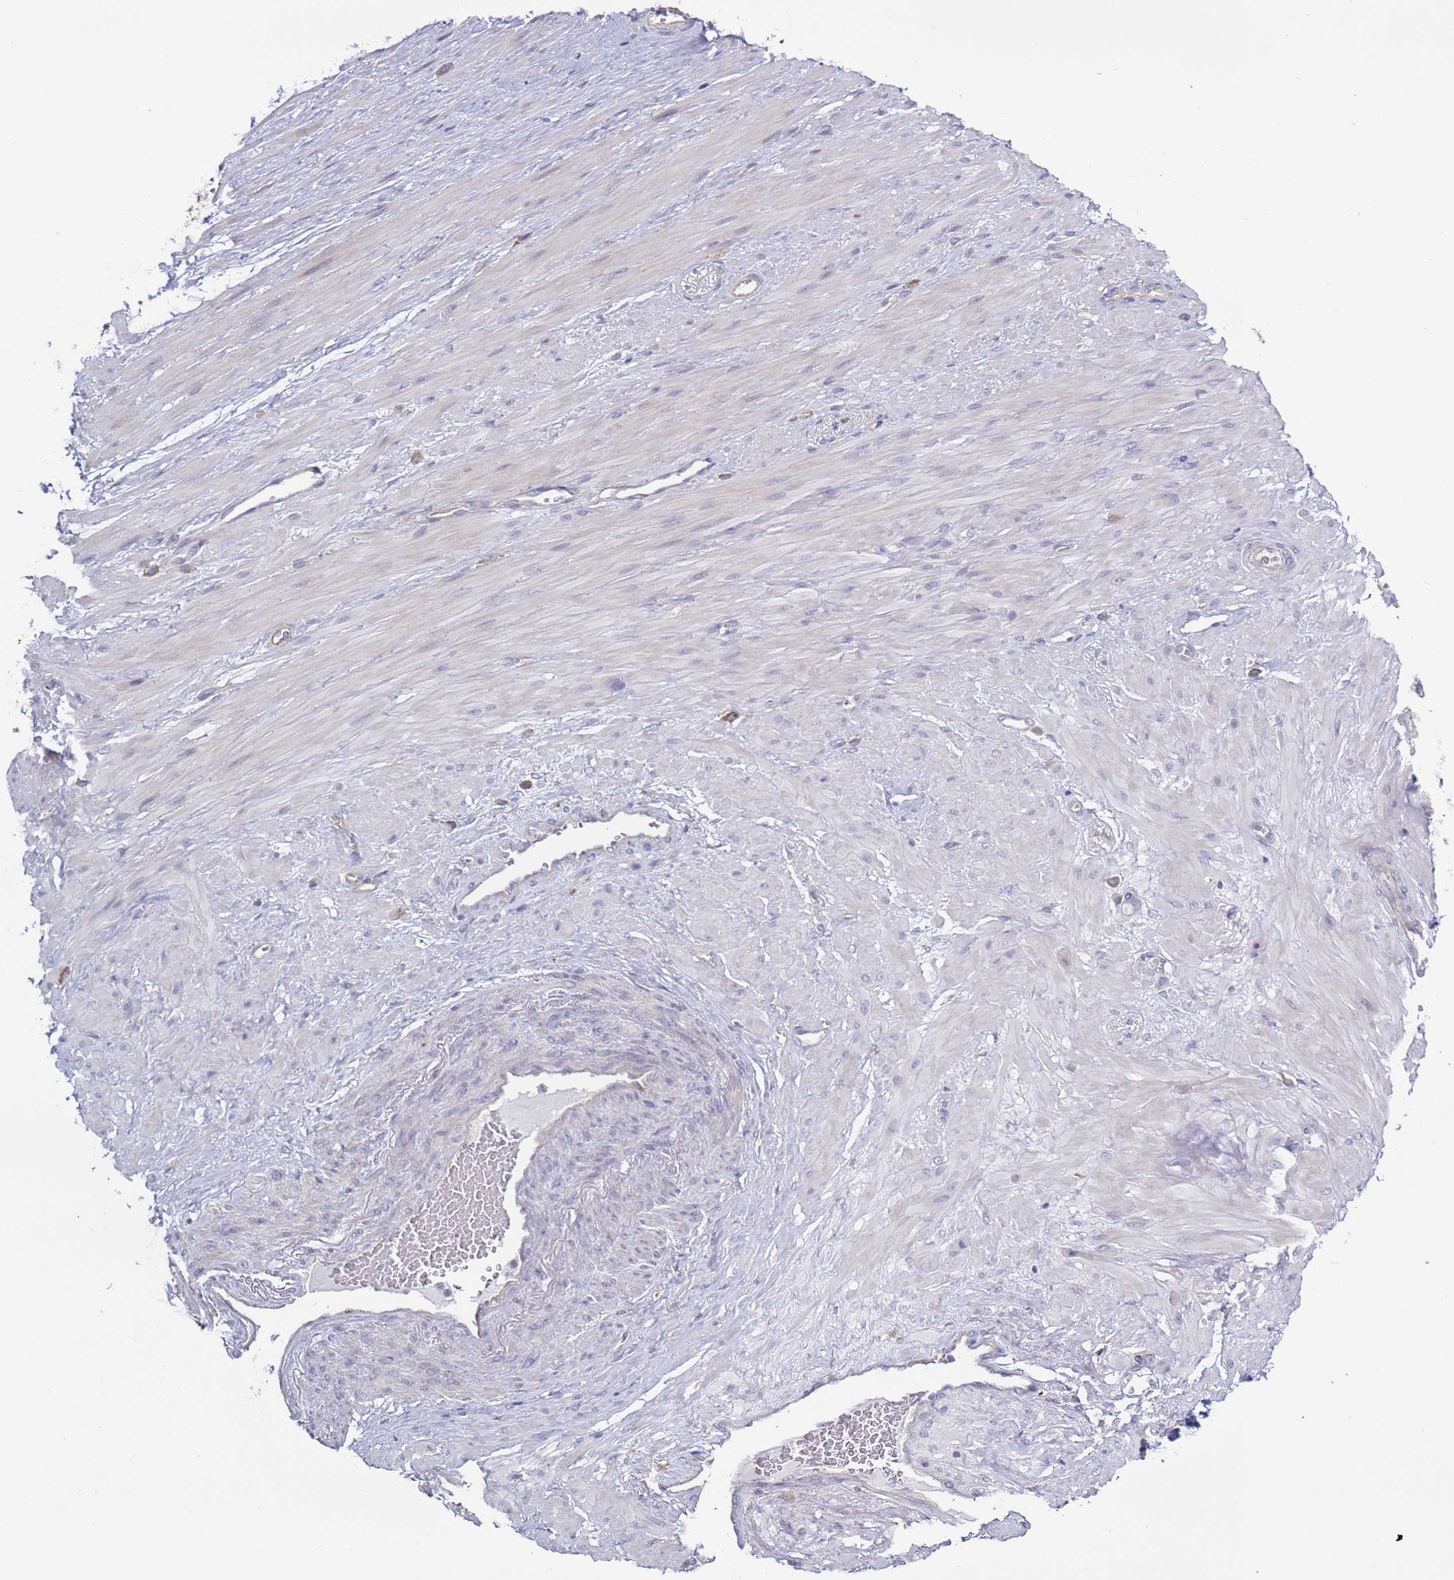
{"staining": {"intensity": "weak", "quantity": "<25%", "location": "cytoplasmic/membranous"}, "tissue": "soft tissue", "cell_type": "Fibroblasts", "image_type": "normal", "snomed": [{"axis": "morphology", "description": "Normal tissue, NOS"}, {"axis": "morphology", "description": "Adenocarcinoma, Low grade"}, {"axis": "topography", "description": "Prostate"}, {"axis": "topography", "description": "Peripheral nerve tissue"}], "caption": "Immunohistochemistry micrograph of unremarkable soft tissue: soft tissue stained with DAB (3,3'-diaminobenzidine) displays no significant protein expression in fibroblasts. (DAB (3,3'-diaminobenzidine) immunohistochemistry with hematoxylin counter stain).", "gene": "DIP2B", "patient": {"sex": "male", "age": 63}}